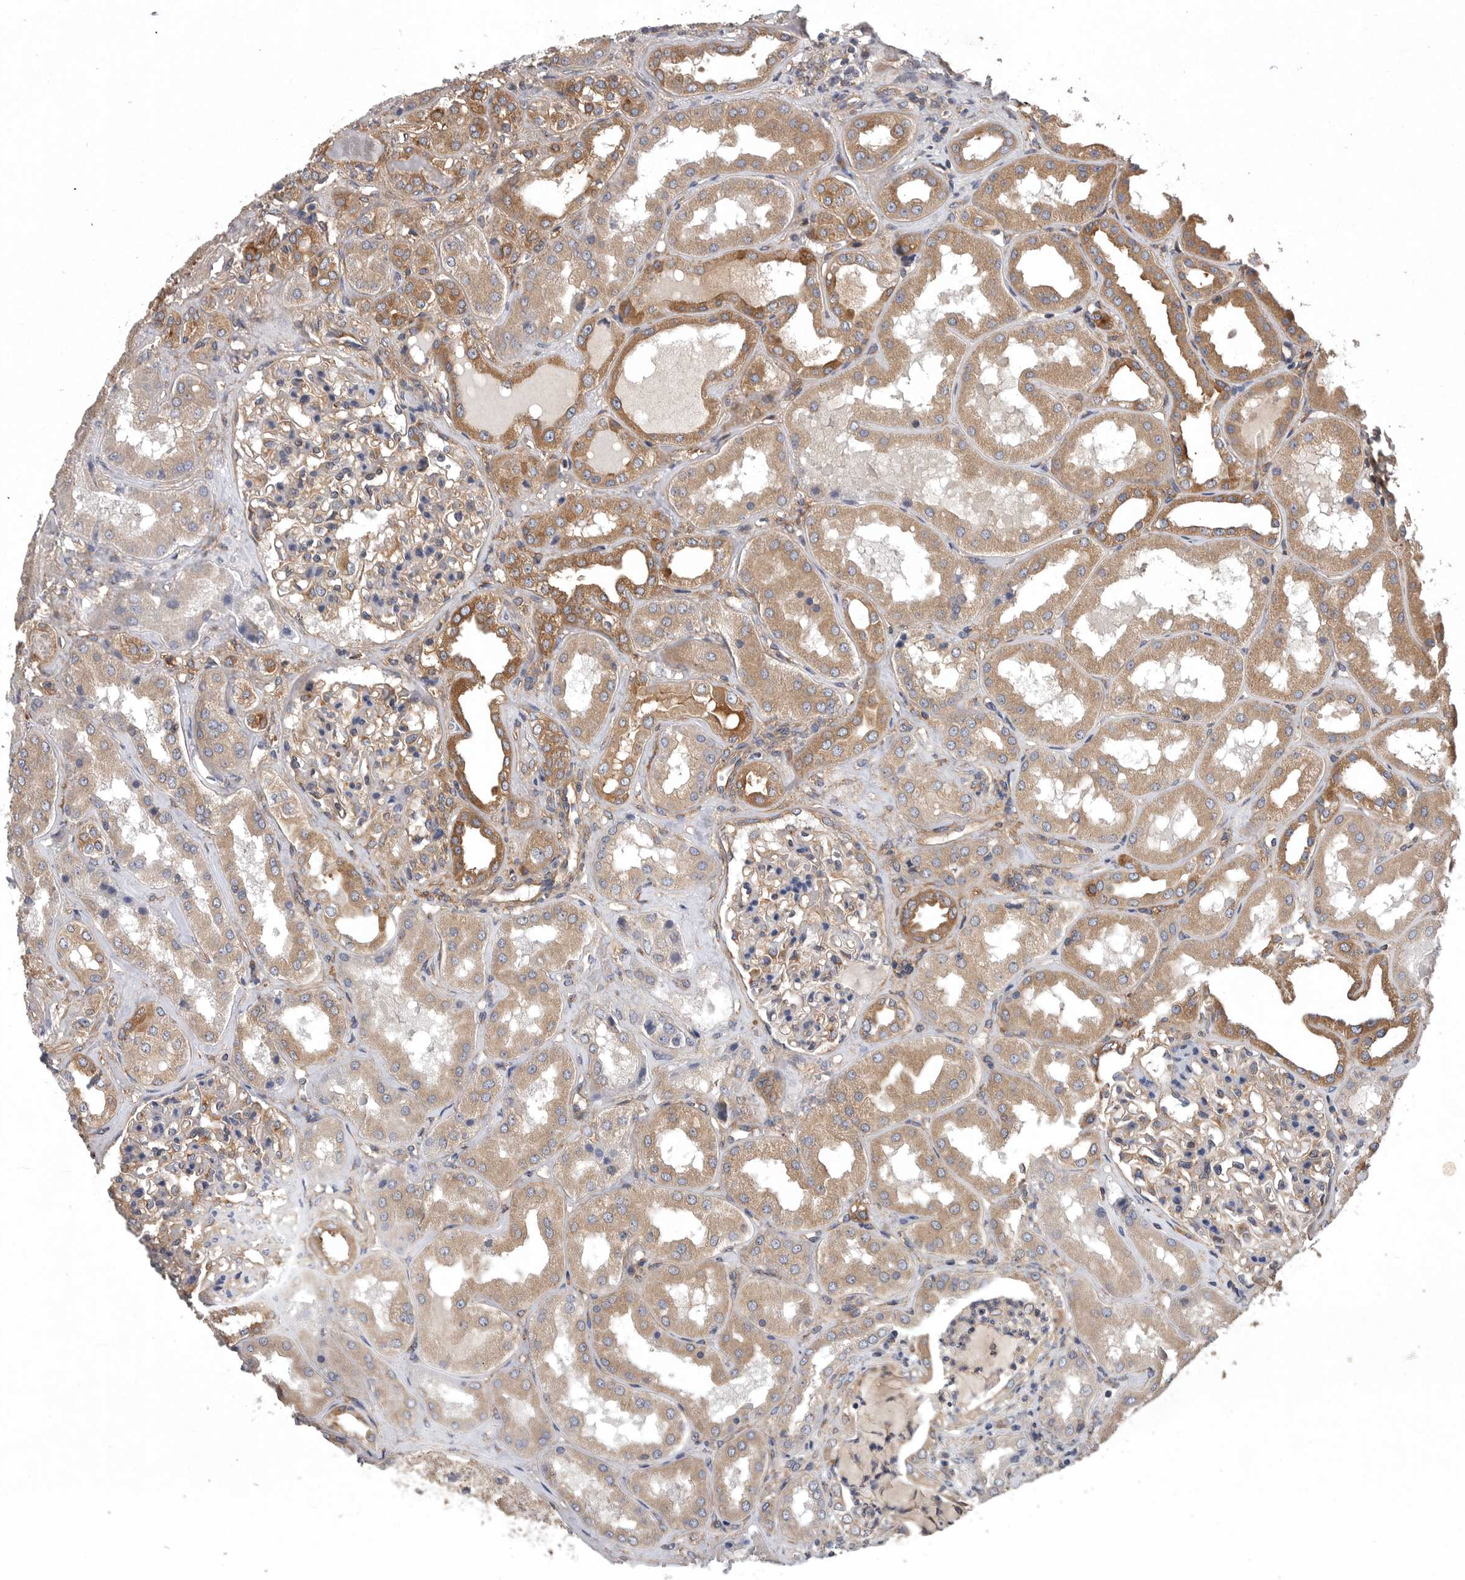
{"staining": {"intensity": "moderate", "quantity": "<25%", "location": "cytoplasmic/membranous"}, "tissue": "kidney", "cell_type": "Cells in glomeruli", "image_type": "normal", "snomed": [{"axis": "morphology", "description": "Normal tissue, NOS"}, {"axis": "topography", "description": "Kidney"}], "caption": "The image exhibits immunohistochemical staining of unremarkable kidney. There is moderate cytoplasmic/membranous expression is present in about <25% of cells in glomeruli.", "gene": "OXR1", "patient": {"sex": "female", "age": 56}}